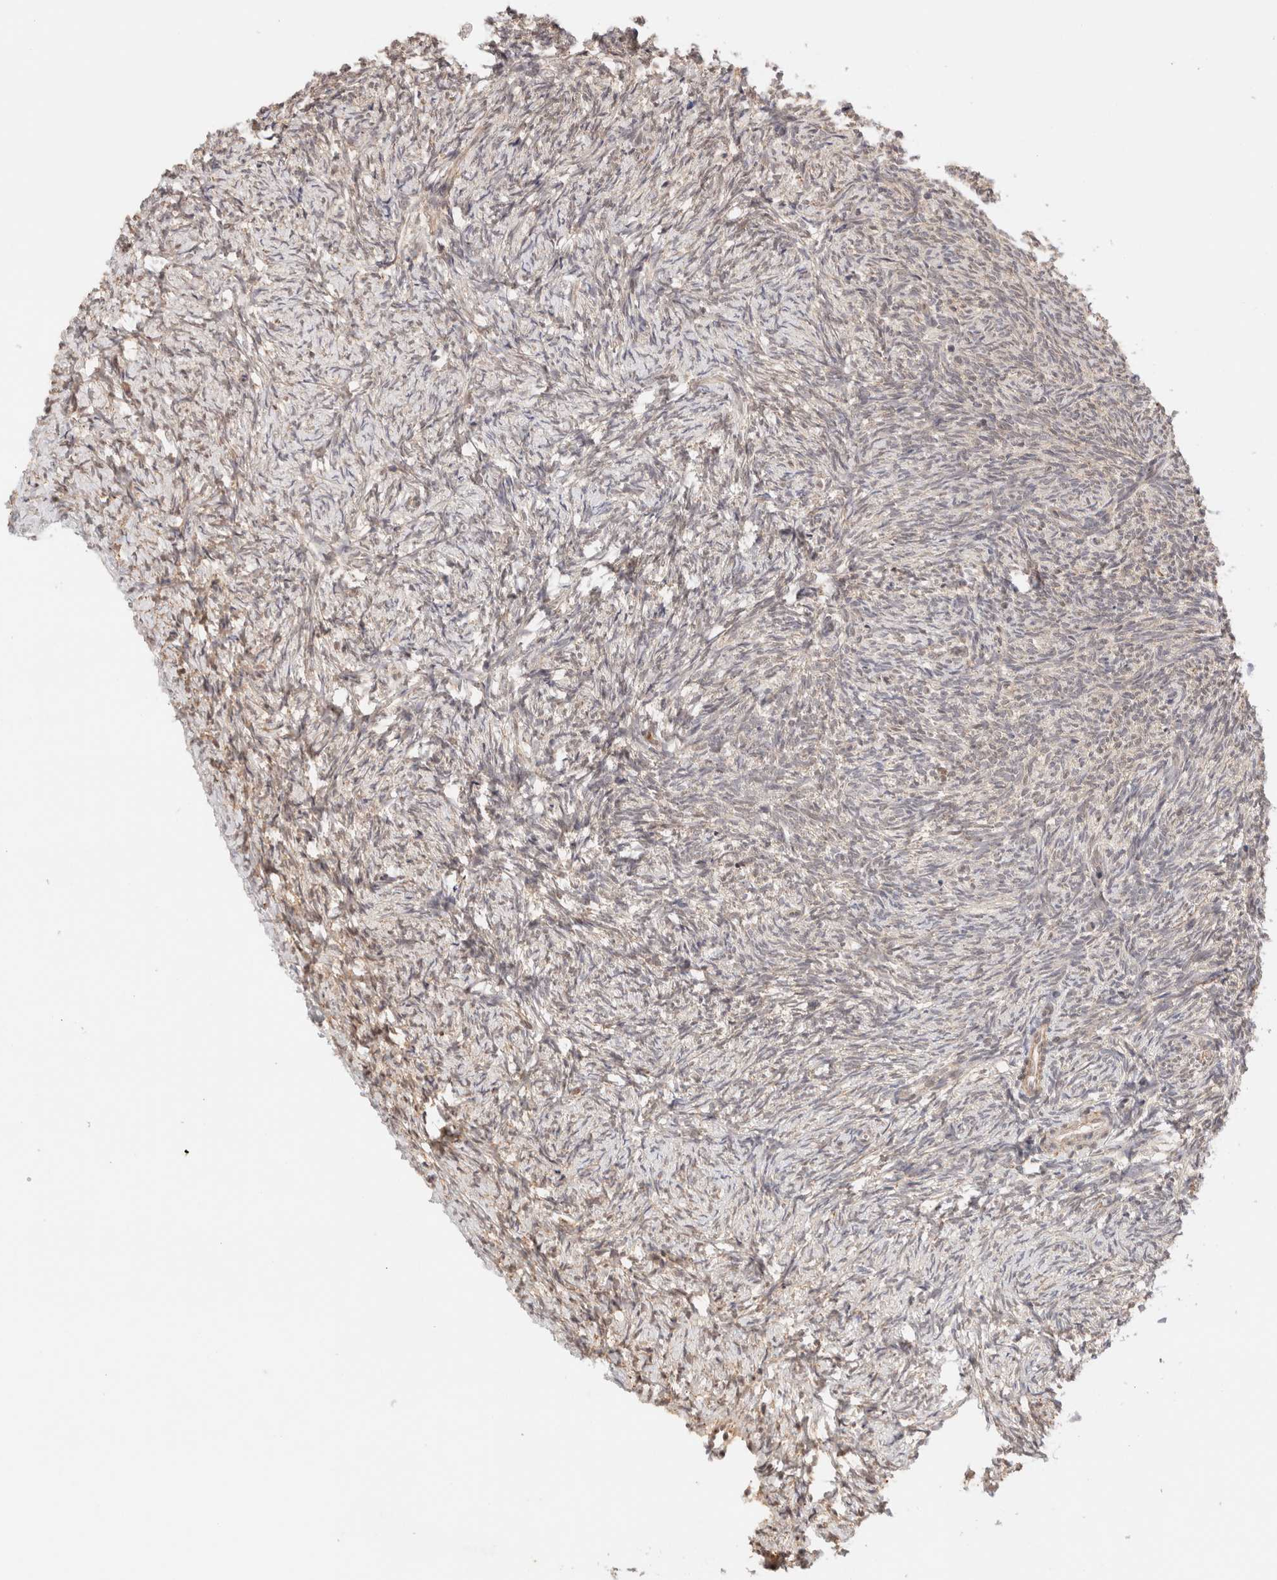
{"staining": {"intensity": "weak", "quantity": ">75%", "location": "cytoplasmic/membranous"}, "tissue": "ovary", "cell_type": "Follicle cells", "image_type": "normal", "snomed": [{"axis": "morphology", "description": "Normal tissue, NOS"}, {"axis": "topography", "description": "Ovary"}], "caption": "Immunohistochemical staining of unremarkable ovary exhibits weak cytoplasmic/membranous protein positivity in about >75% of follicle cells.", "gene": "BRPF3", "patient": {"sex": "female", "age": 41}}